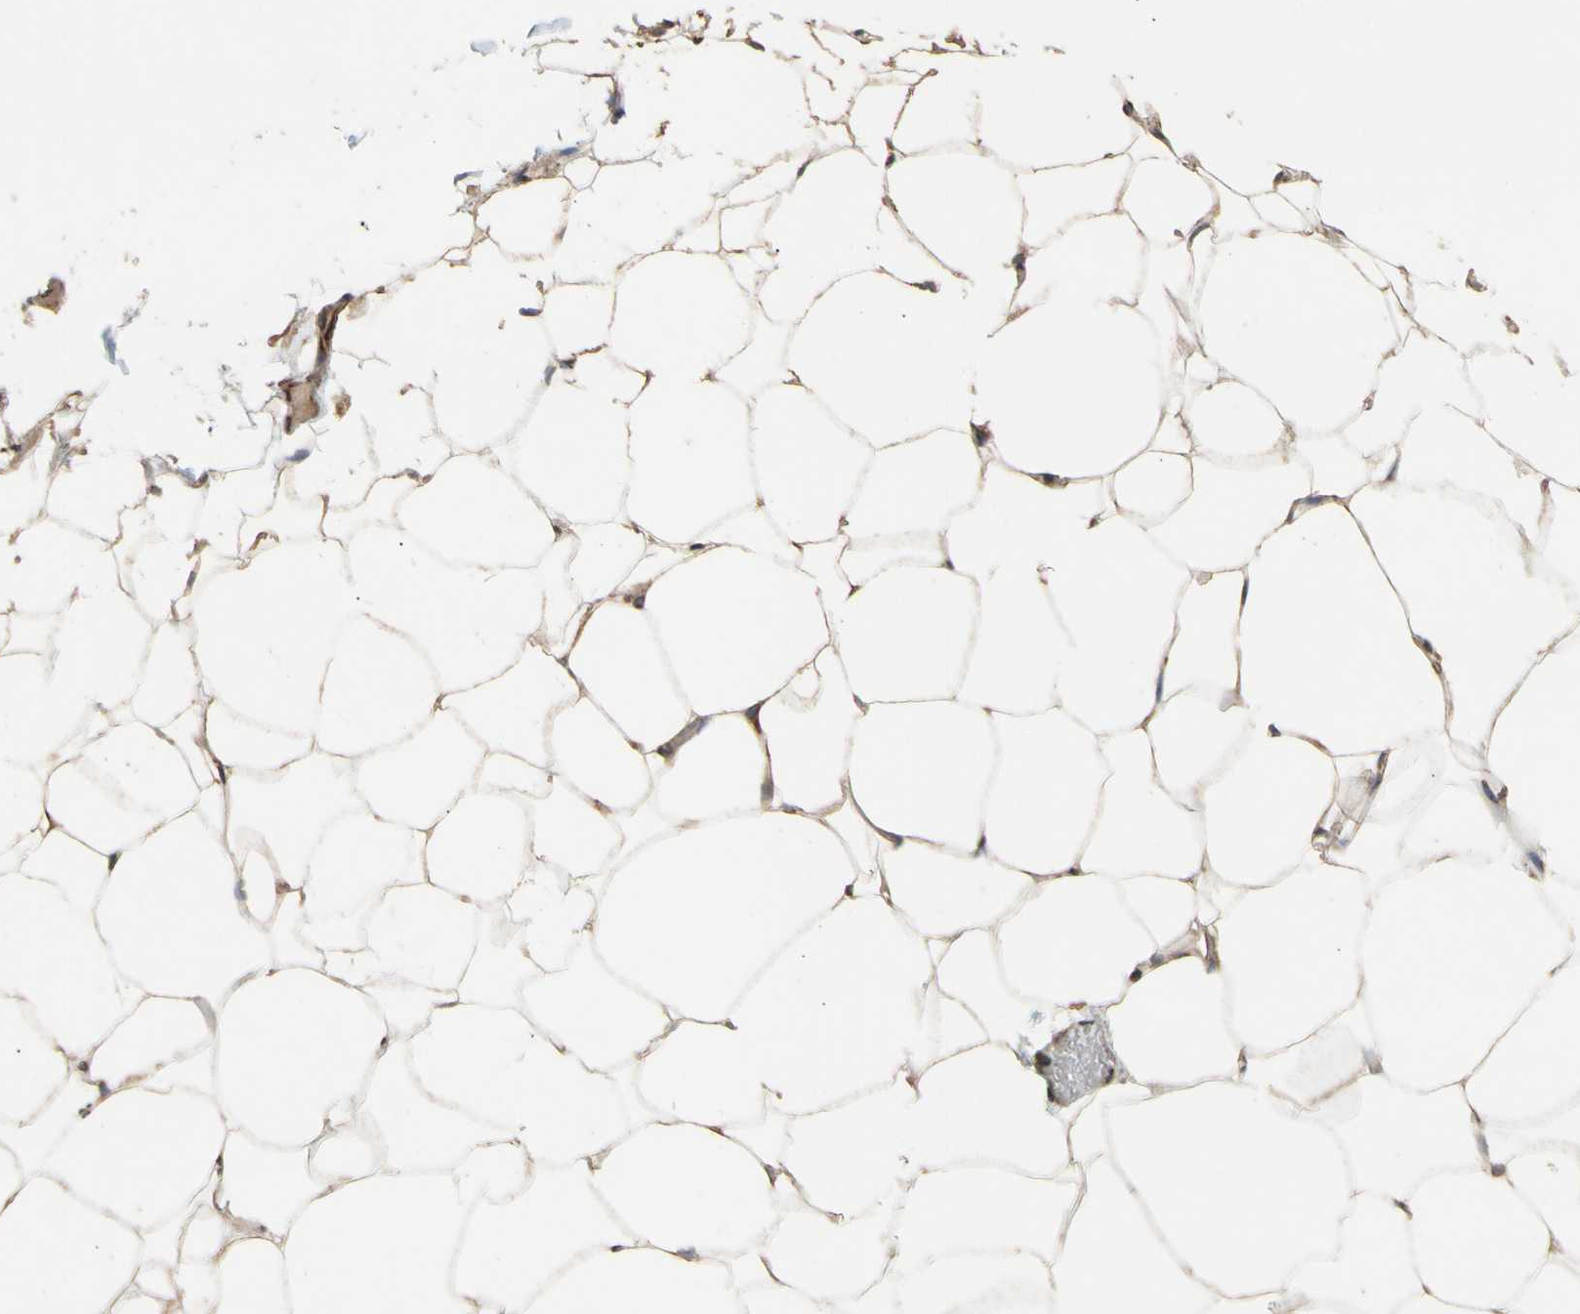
{"staining": {"intensity": "moderate", "quantity": ">75%", "location": "cytoplasmic/membranous"}, "tissue": "adipose tissue", "cell_type": "Adipocytes", "image_type": "normal", "snomed": [{"axis": "morphology", "description": "Normal tissue, NOS"}, {"axis": "topography", "description": "Breast"}, {"axis": "topography", "description": "Adipose tissue"}], "caption": "Unremarkable adipose tissue displays moderate cytoplasmic/membranous positivity in about >75% of adipocytes (Stains: DAB (3,3'-diaminobenzidine) in brown, nuclei in blue, Microscopy: brightfield microscopy at high magnification)..", "gene": "EIF2S3", "patient": {"sex": "female", "age": 25}}